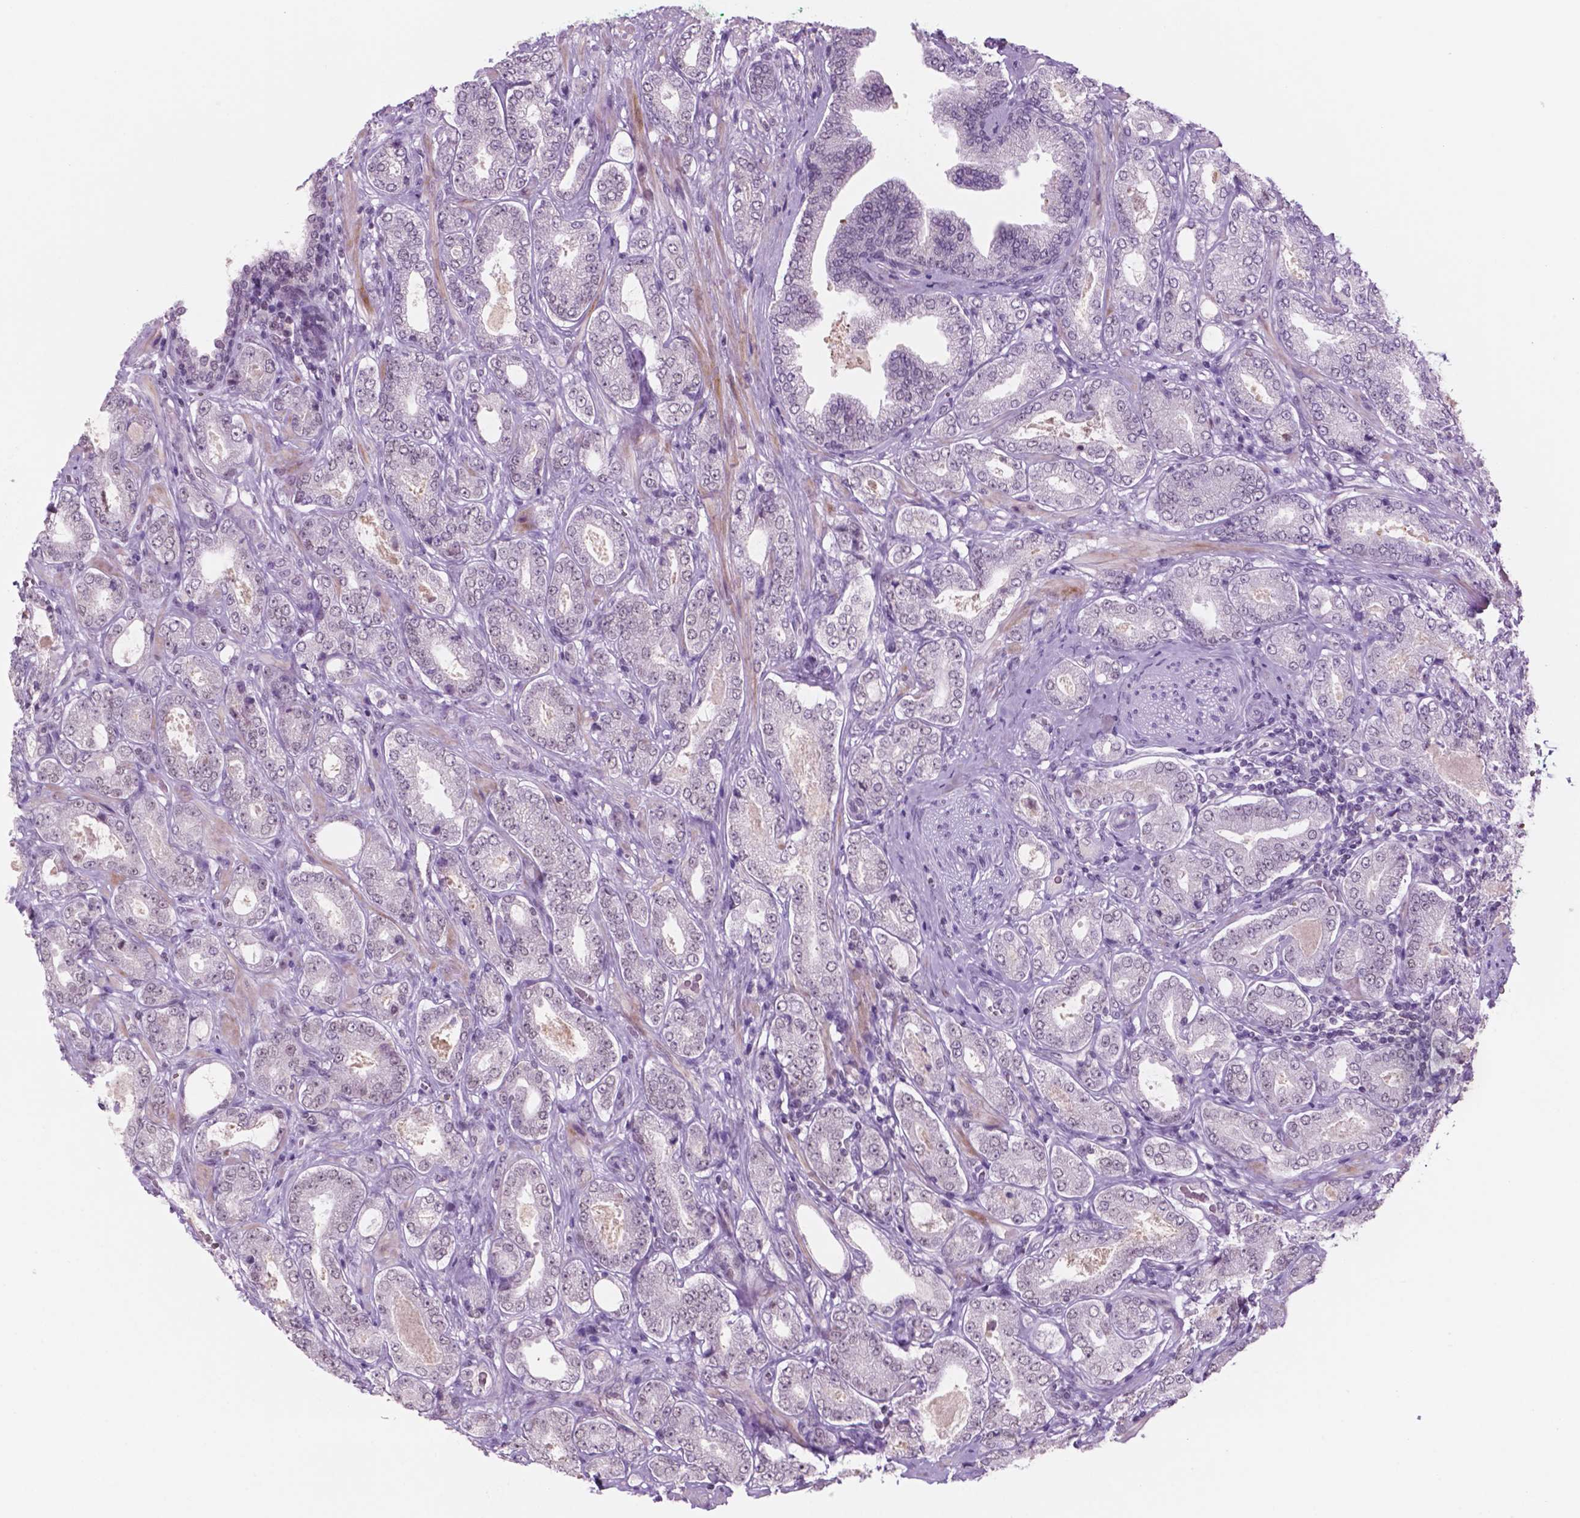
{"staining": {"intensity": "negative", "quantity": "none", "location": "none"}, "tissue": "prostate cancer", "cell_type": "Tumor cells", "image_type": "cancer", "snomed": [{"axis": "morphology", "description": "Adenocarcinoma, NOS"}, {"axis": "topography", "description": "Prostate"}], "caption": "Prostate cancer (adenocarcinoma) stained for a protein using IHC shows no positivity tumor cells.", "gene": "CTR9", "patient": {"sex": "male", "age": 64}}